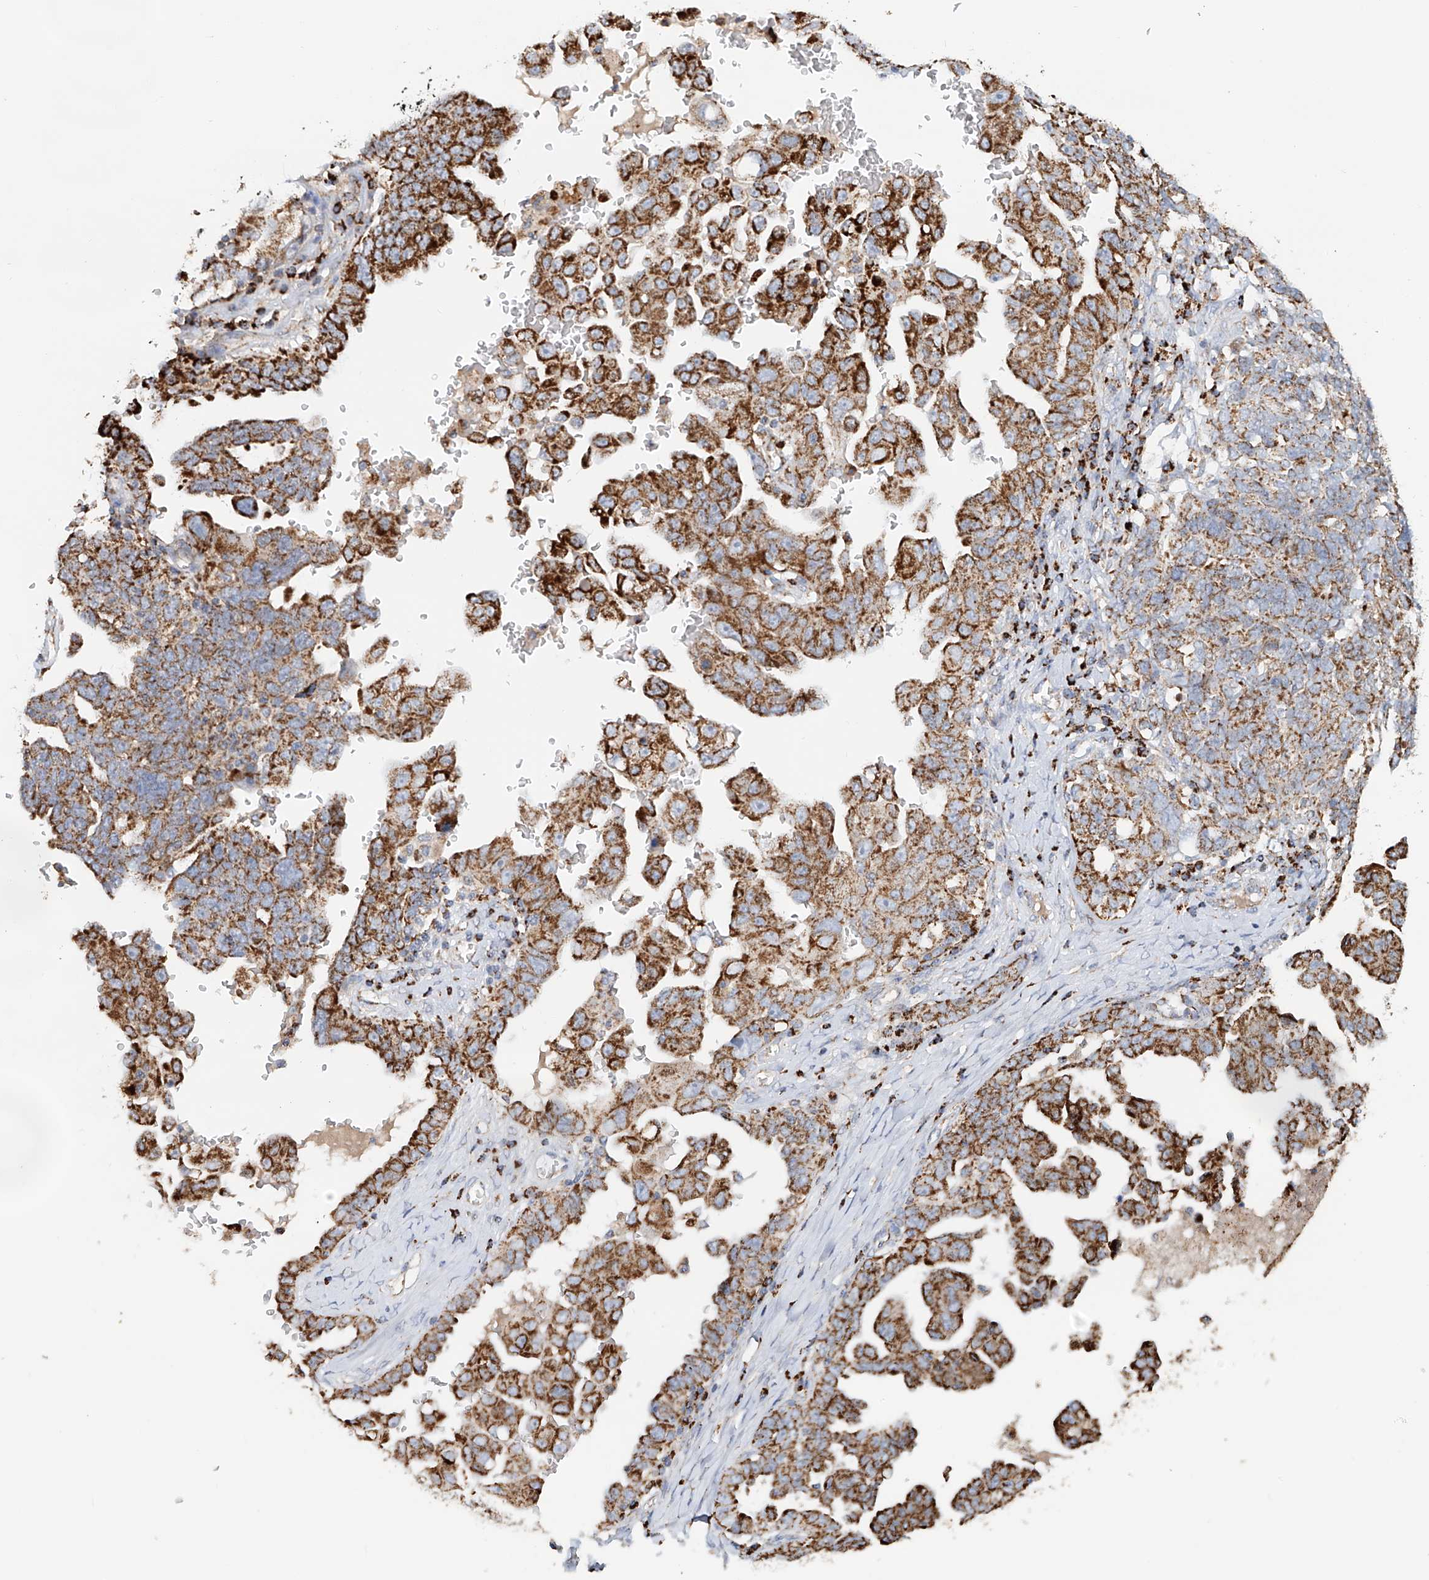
{"staining": {"intensity": "strong", "quantity": ">75%", "location": "cytoplasmic/membranous"}, "tissue": "ovarian cancer", "cell_type": "Tumor cells", "image_type": "cancer", "snomed": [{"axis": "morphology", "description": "Carcinoma, endometroid"}, {"axis": "topography", "description": "Ovary"}], "caption": "Human ovarian cancer (endometroid carcinoma) stained for a protein (brown) demonstrates strong cytoplasmic/membranous positive expression in about >75% of tumor cells.", "gene": "CARD10", "patient": {"sex": "female", "age": 62}}